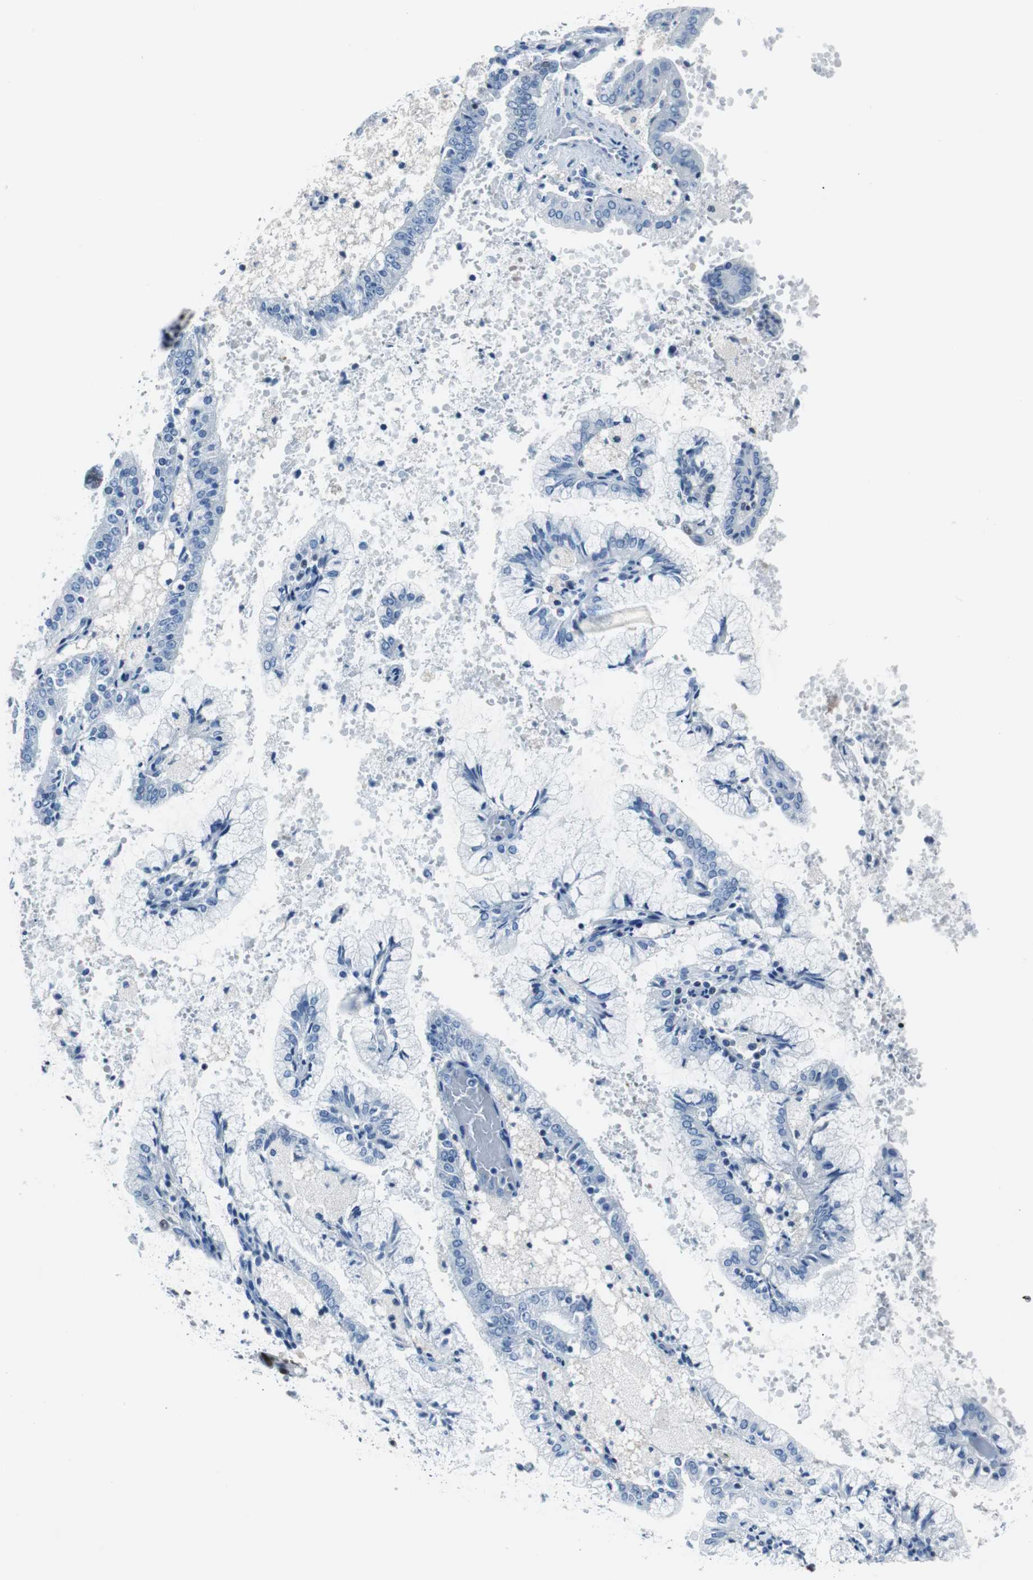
{"staining": {"intensity": "negative", "quantity": "none", "location": "none"}, "tissue": "endometrial cancer", "cell_type": "Tumor cells", "image_type": "cancer", "snomed": [{"axis": "morphology", "description": "Adenocarcinoma, NOS"}, {"axis": "topography", "description": "Endometrium"}], "caption": "An image of human endometrial adenocarcinoma is negative for staining in tumor cells.", "gene": "JUN", "patient": {"sex": "female", "age": 63}}